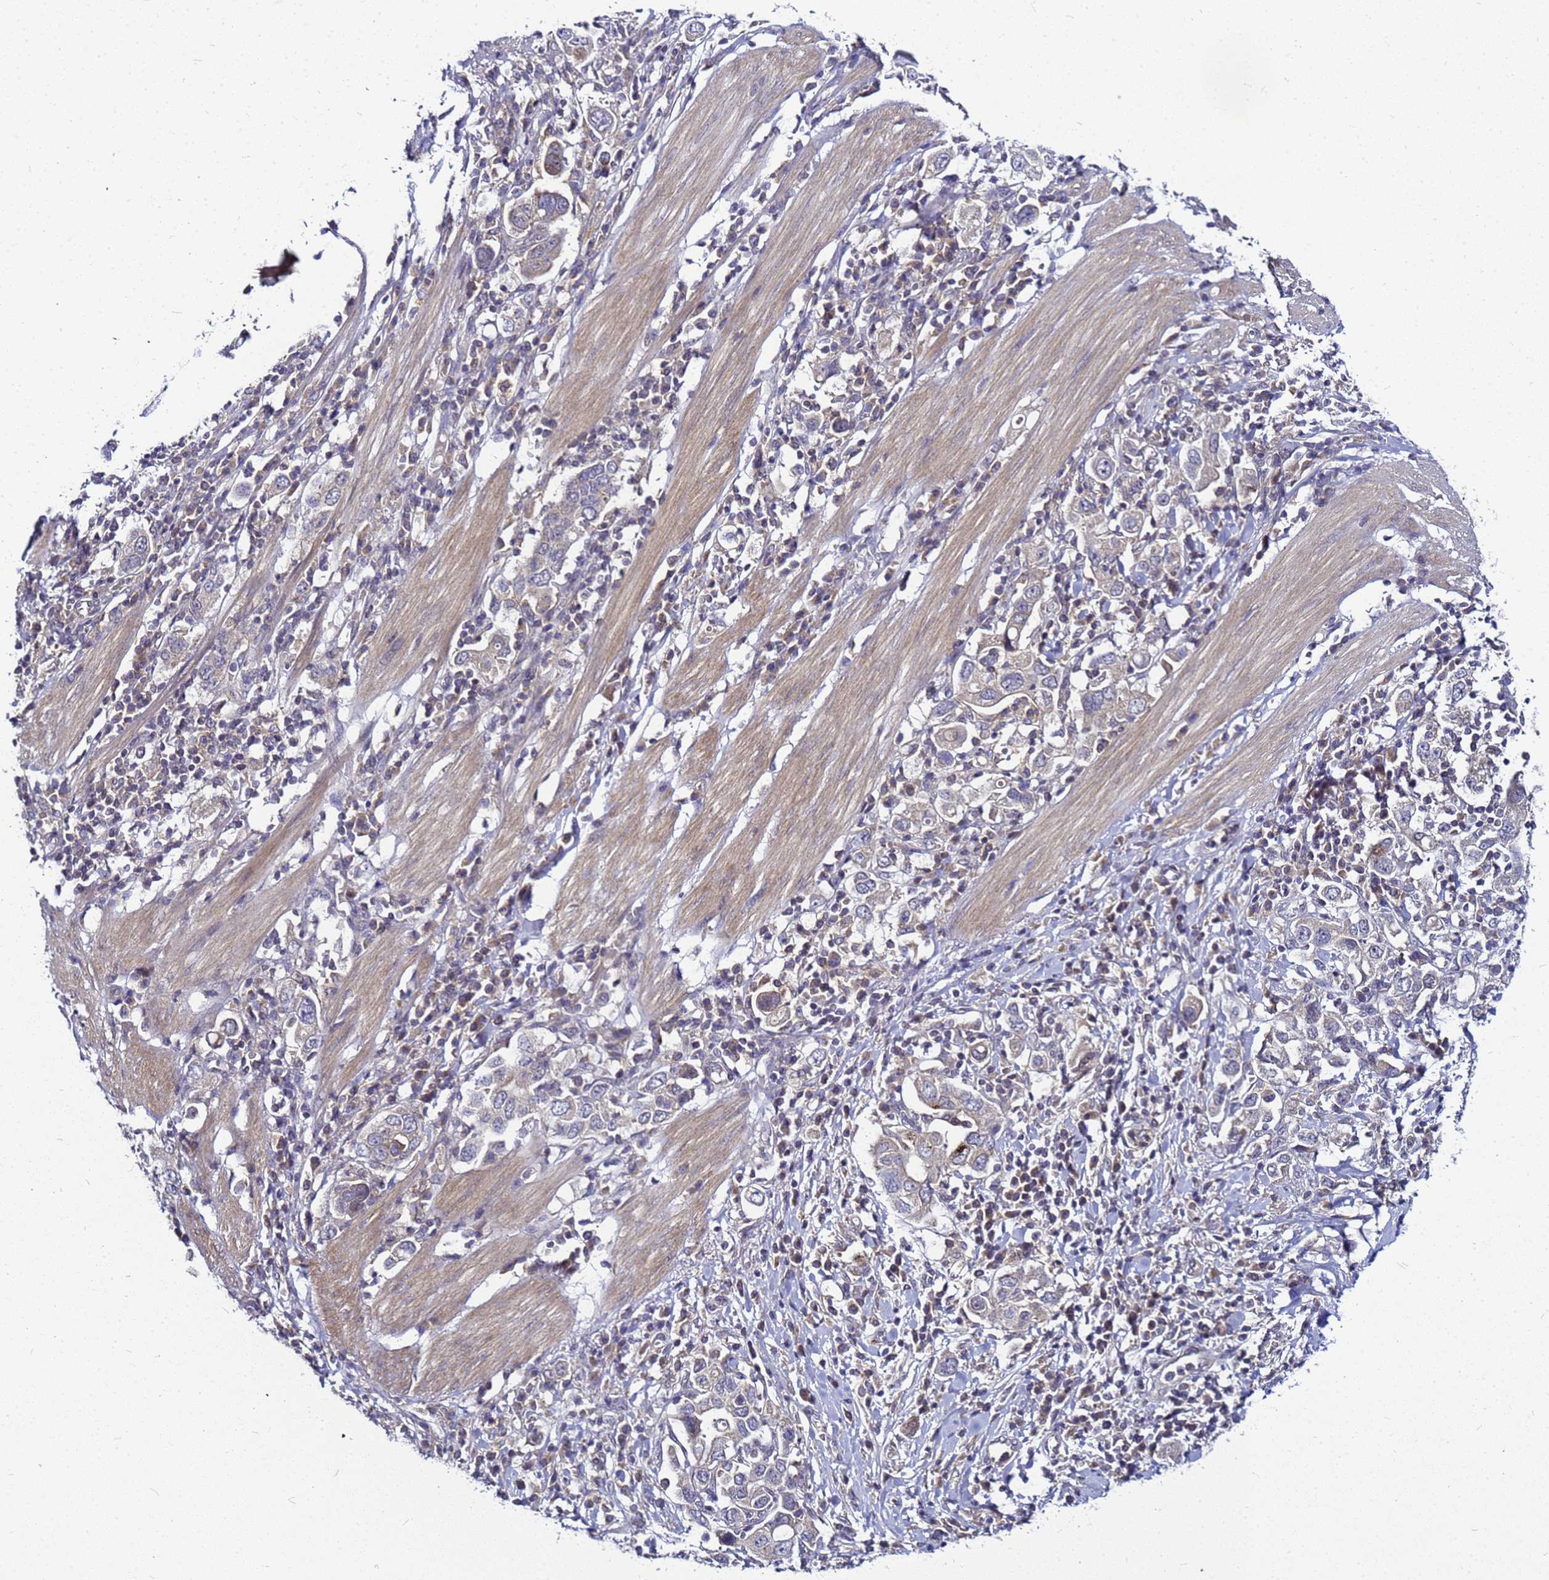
{"staining": {"intensity": "weak", "quantity": "<25%", "location": "cytoplasmic/membranous"}, "tissue": "stomach cancer", "cell_type": "Tumor cells", "image_type": "cancer", "snomed": [{"axis": "morphology", "description": "Adenocarcinoma, NOS"}, {"axis": "topography", "description": "Stomach, upper"}], "caption": "High magnification brightfield microscopy of stomach adenocarcinoma stained with DAB (3,3'-diaminobenzidine) (brown) and counterstained with hematoxylin (blue): tumor cells show no significant expression.", "gene": "SAT1", "patient": {"sex": "male", "age": 62}}